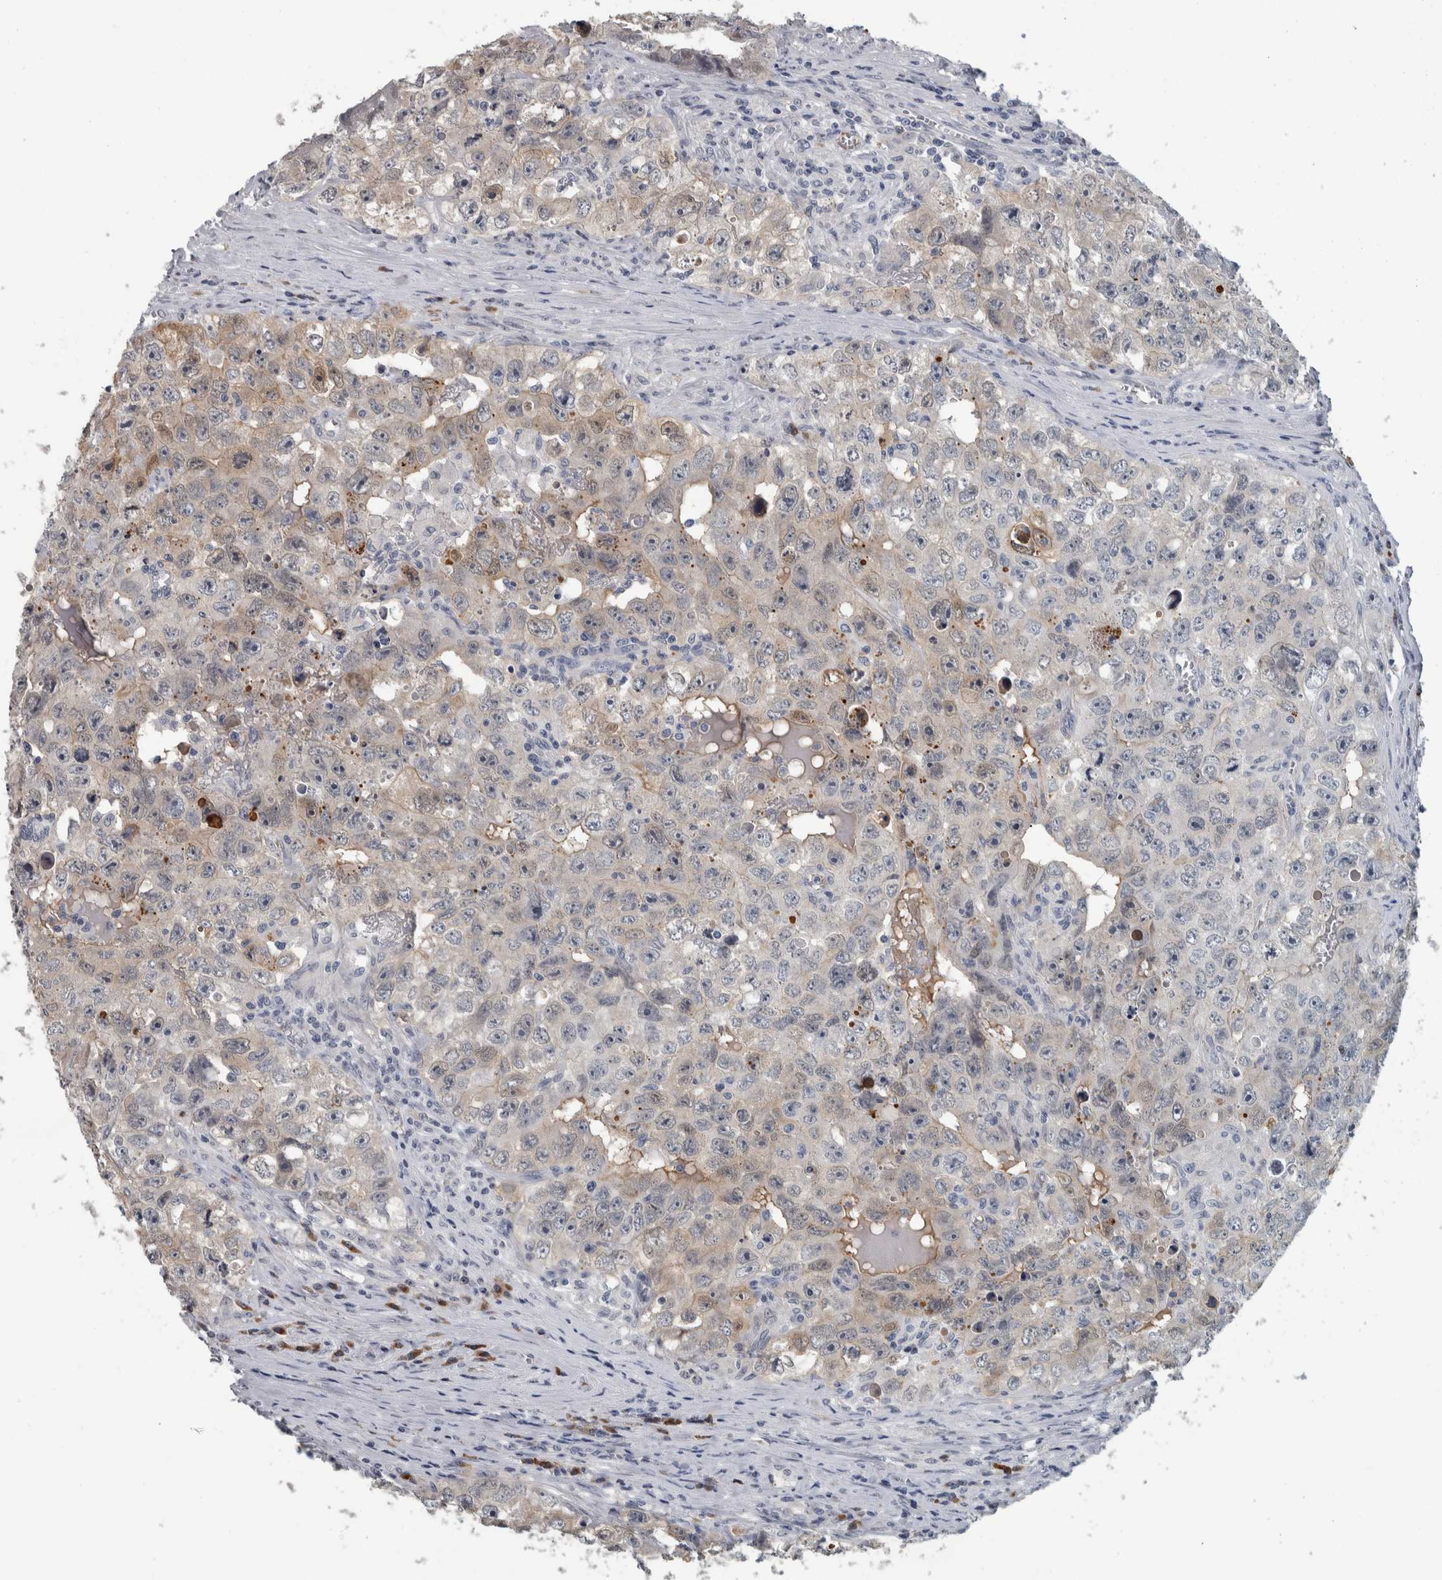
{"staining": {"intensity": "weak", "quantity": "<25%", "location": "cytoplasmic/membranous"}, "tissue": "testis cancer", "cell_type": "Tumor cells", "image_type": "cancer", "snomed": [{"axis": "morphology", "description": "Seminoma, NOS"}, {"axis": "morphology", "description": "Carcinoma, Embryonal, NOS"}, {"axis": "topography", "description": "Testis"}], "caption": "Immunohistochemistry (IHC) of human embryonal carcinoma (testis) demonstrates no positivity in tumor cells.", "gene": "CAVIN4", "patient": {"sex": "male", "age": 43}}